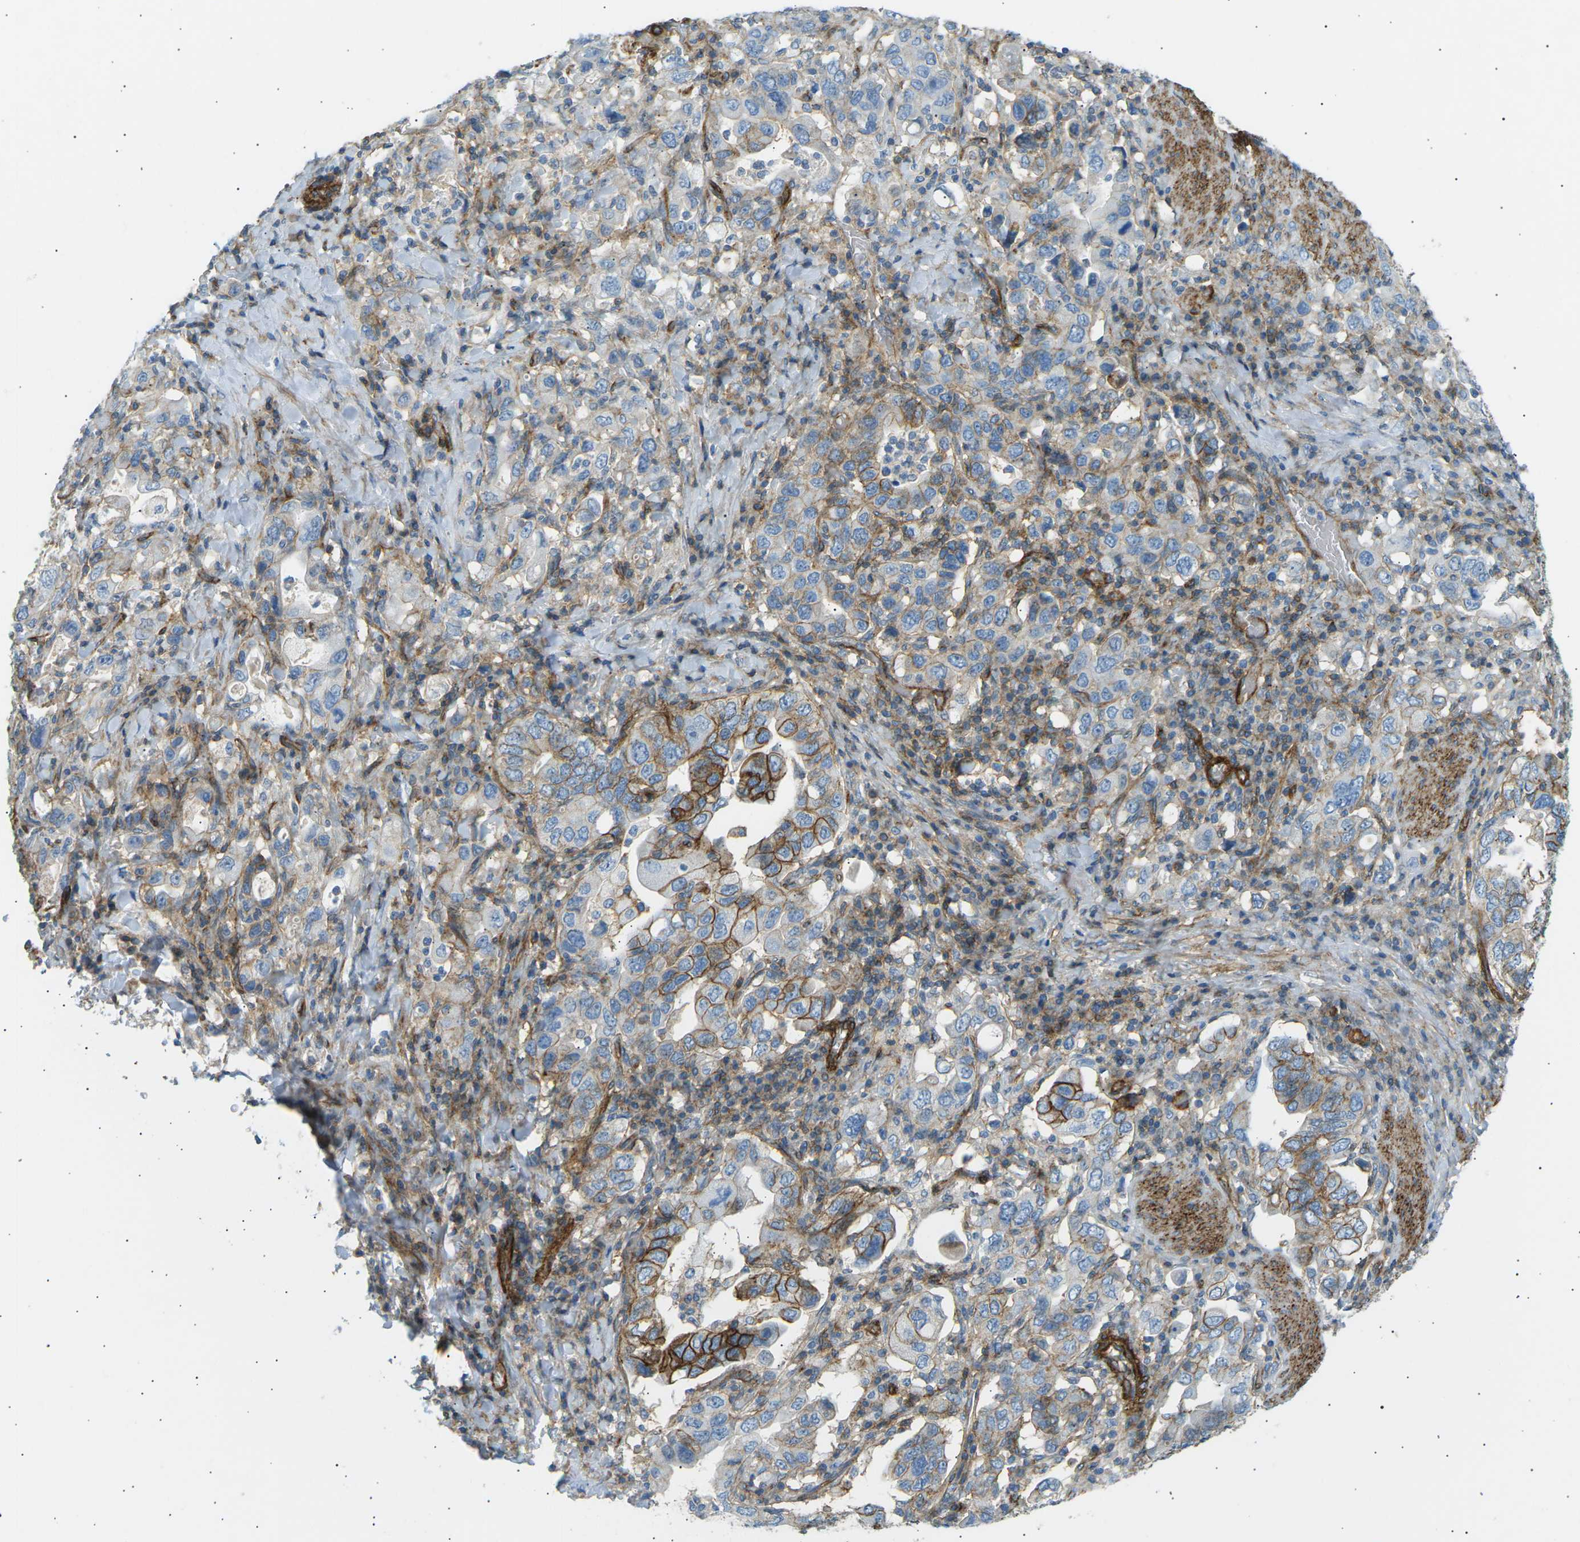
{"staining": {"intensity": "moderate", "quantity": "<25%", "location": "cytoplasmic/membranous"}, "tissue": "stomach cancer", "cell_type": "Tumor cells", "image_type": "cancer", "snomed": [{"axis": "morphology", "description": "Adenocarcinoma, NOS"}, {"axis": "topography", "description": "Stomach, upper"}], "caption": "Immunohistochemistry image of neoplastic tissue: human stomach adenocarcinoma stained using IHC demonstrates low levels of moderate protein expression localized specifically in the cytoplasmic/membranous of tumor cells, appearing as a cytoplasmic/membranous brown color.", "gene": "ATP2B4", "patient": {"sex": "male", "age": 62}}